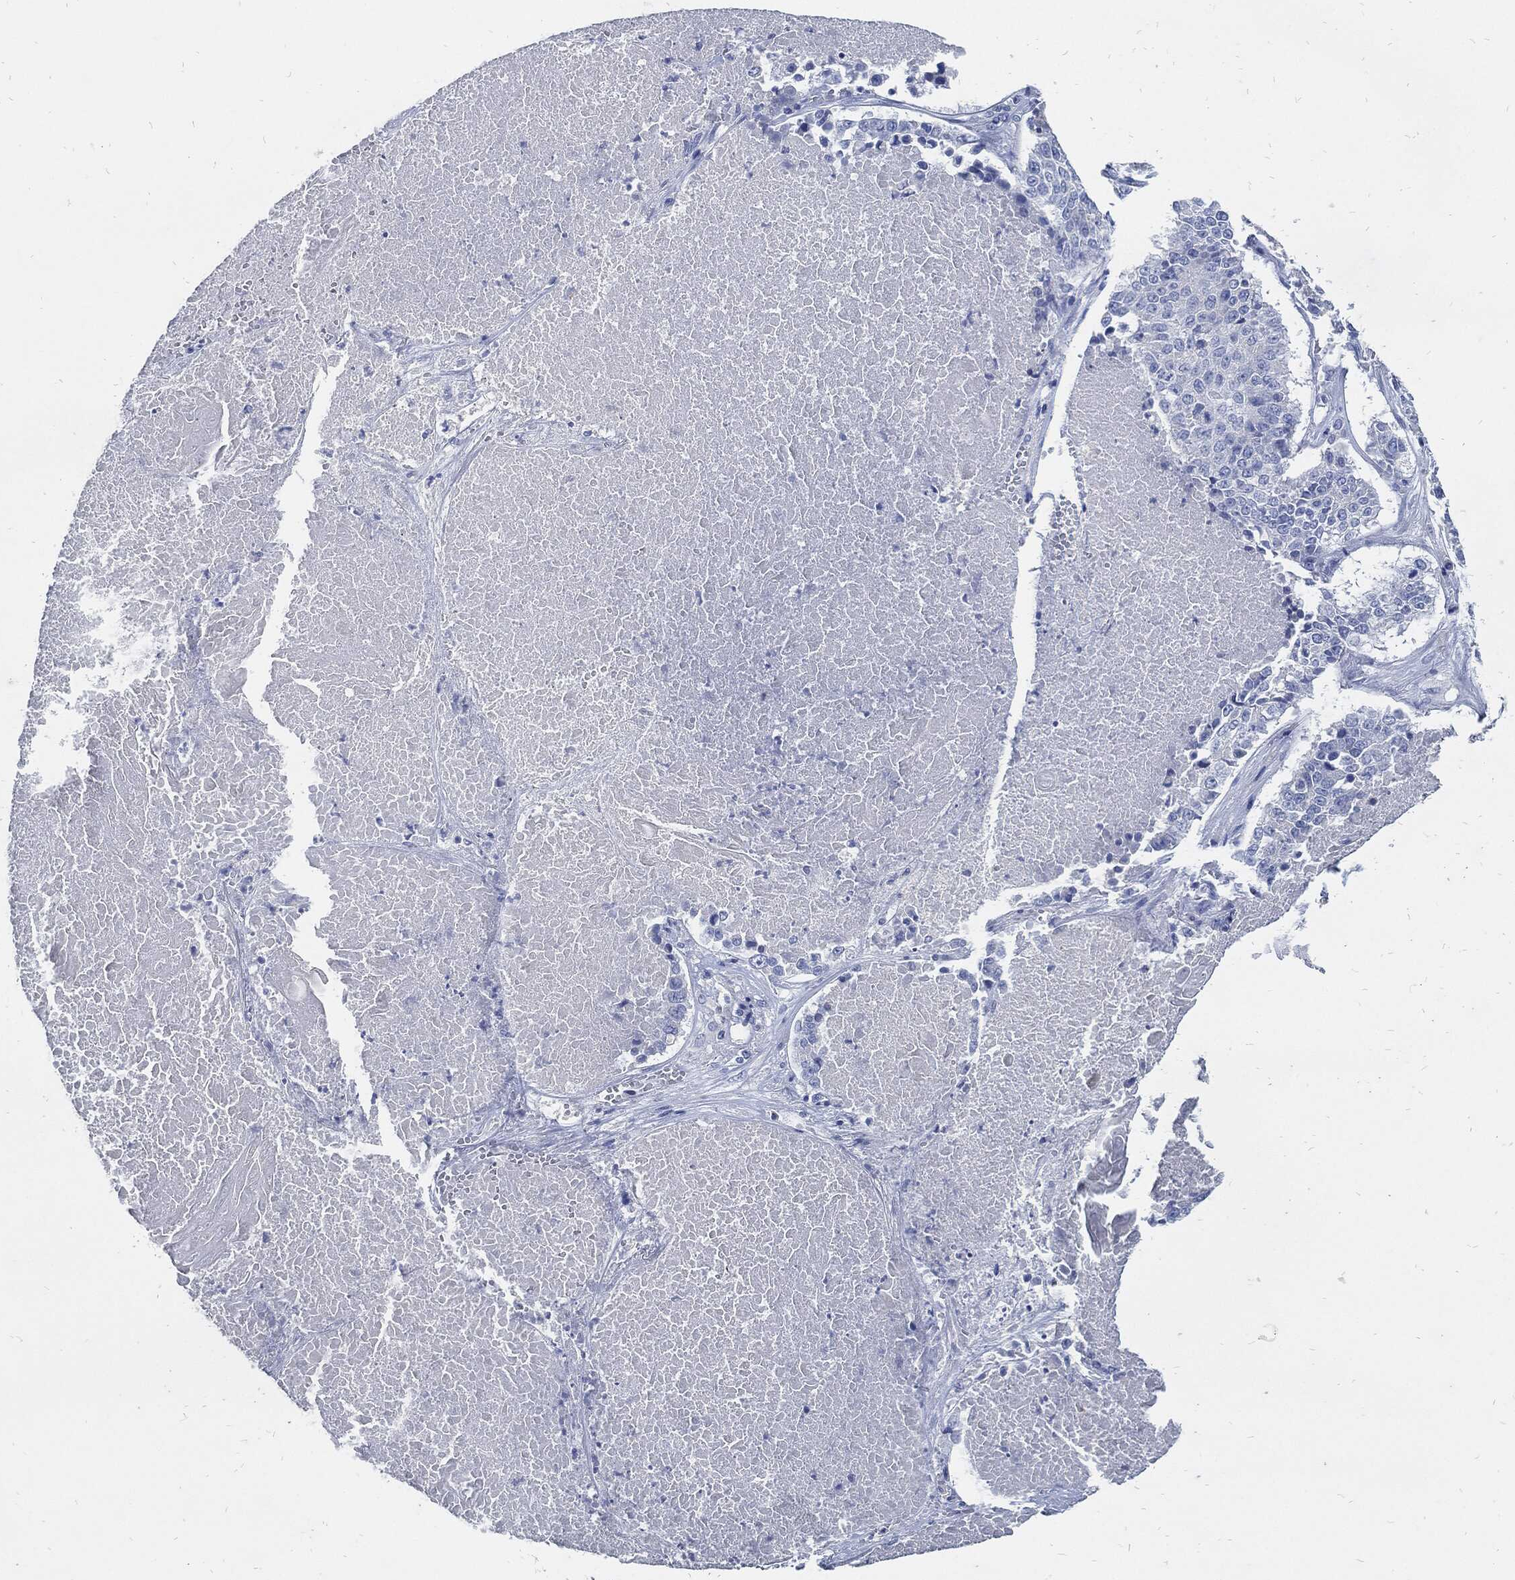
{"staining": {"intensity": "negative", "quantity": "none", "location": "none"}, "tissue": "lung cancer", "cell_type": "Tumor cells", "image_type": "cancer", "snomed": [{"axis": "morphology", "description": "Squamous cell carcinoma, NOS"}, {"axis": "topography", "description": "Lung"}], "caption": "Tumor cells are negative for protein expression in human lung cancer (squamous cell carcinoma).", "gene": "FABP4", "patient": {"sex": "male", "age": 64}}